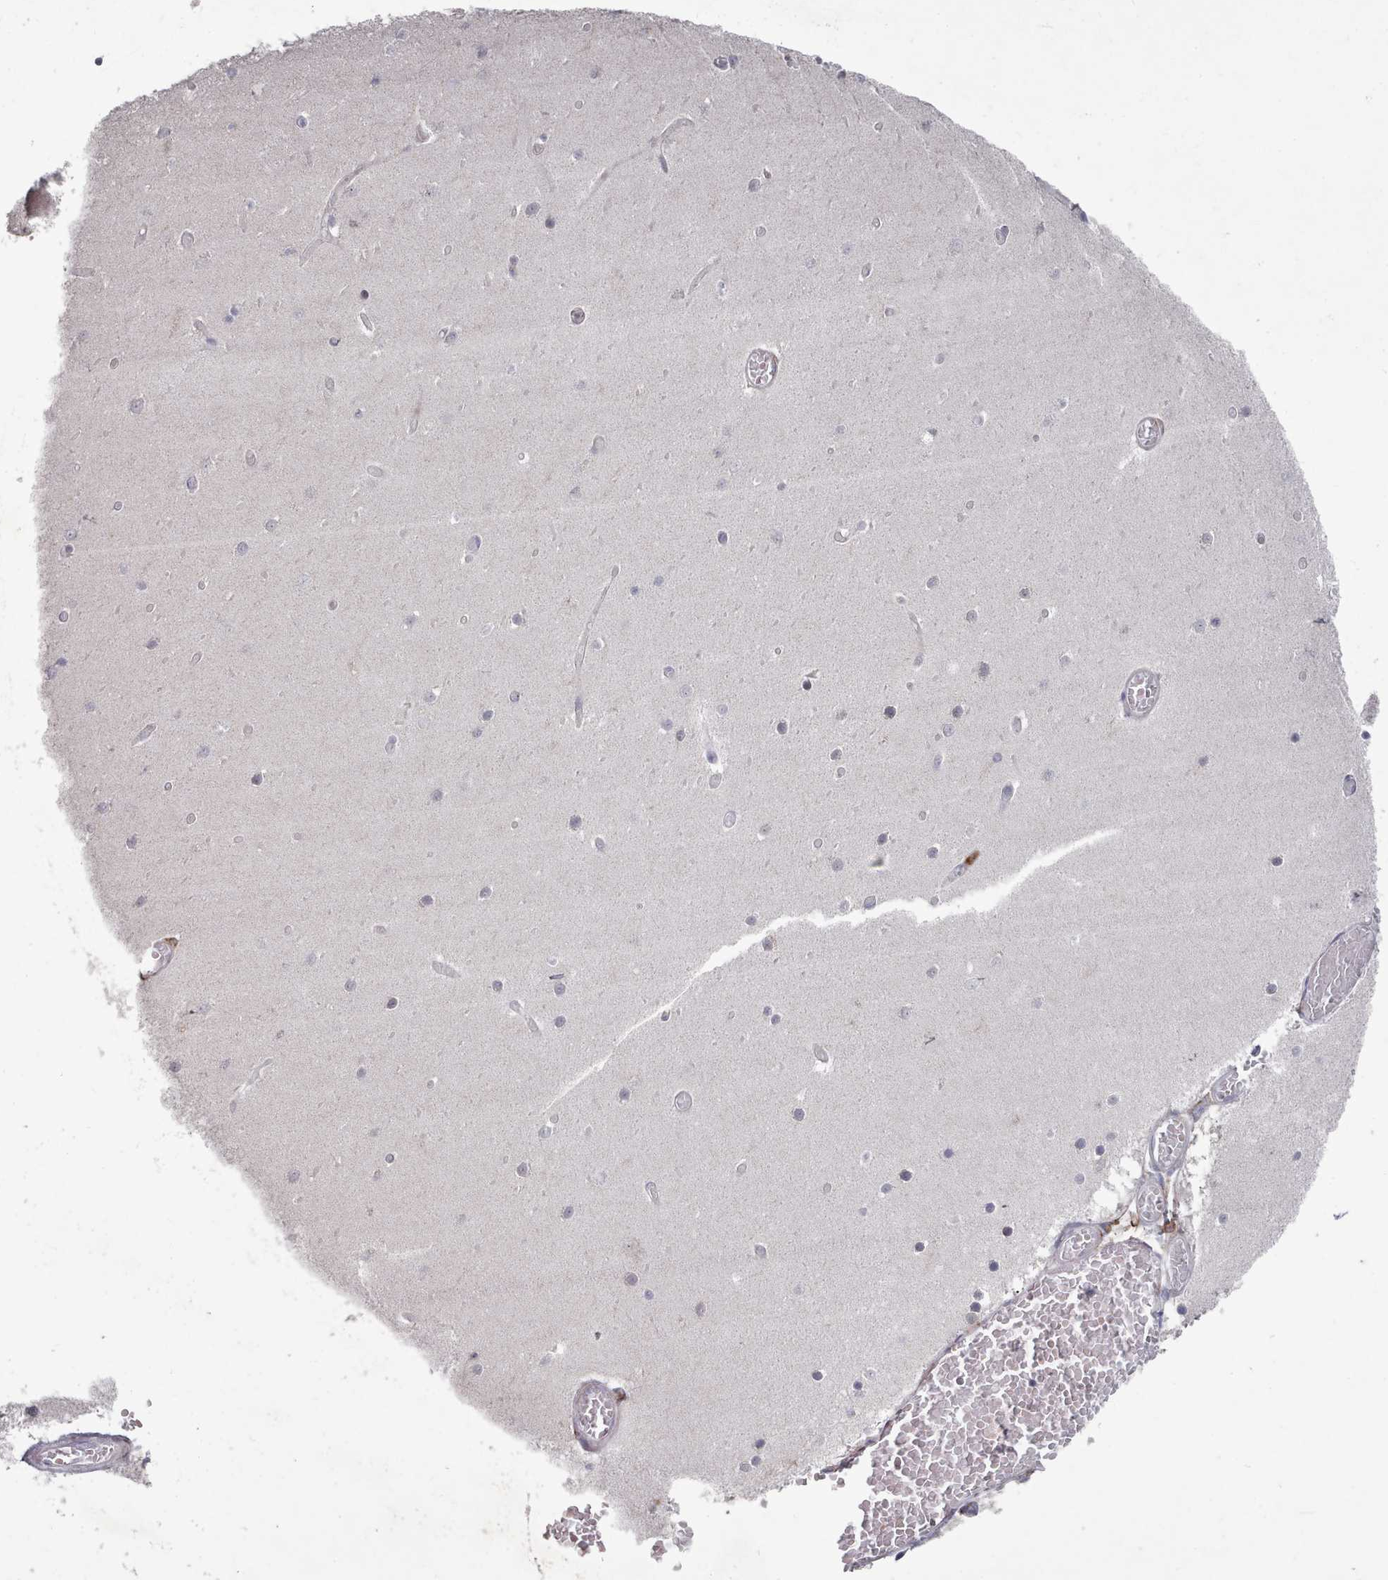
{"staining": {"intensity": "negative", "quantity": "none", "location": "none"}, "tissue": "cerebellum", "cell_type": "Cells in granular layer", "image_type": "normal", "snomed": [{"axis": "morphology", "description": "Normal tissue, NOS"}, {"axis": "topography", "description": "Cerebellum"}], "caption": "Cells in granular layer are negative for protein expression in unremarkable human cerebellum. (DAB (3,3'-diaminobenzidine) immunohistochemistry visualized using brightfield microscopy, high magnification).", "gene": "COL8A2", "patient": {"sex": "female", "age": 28}}